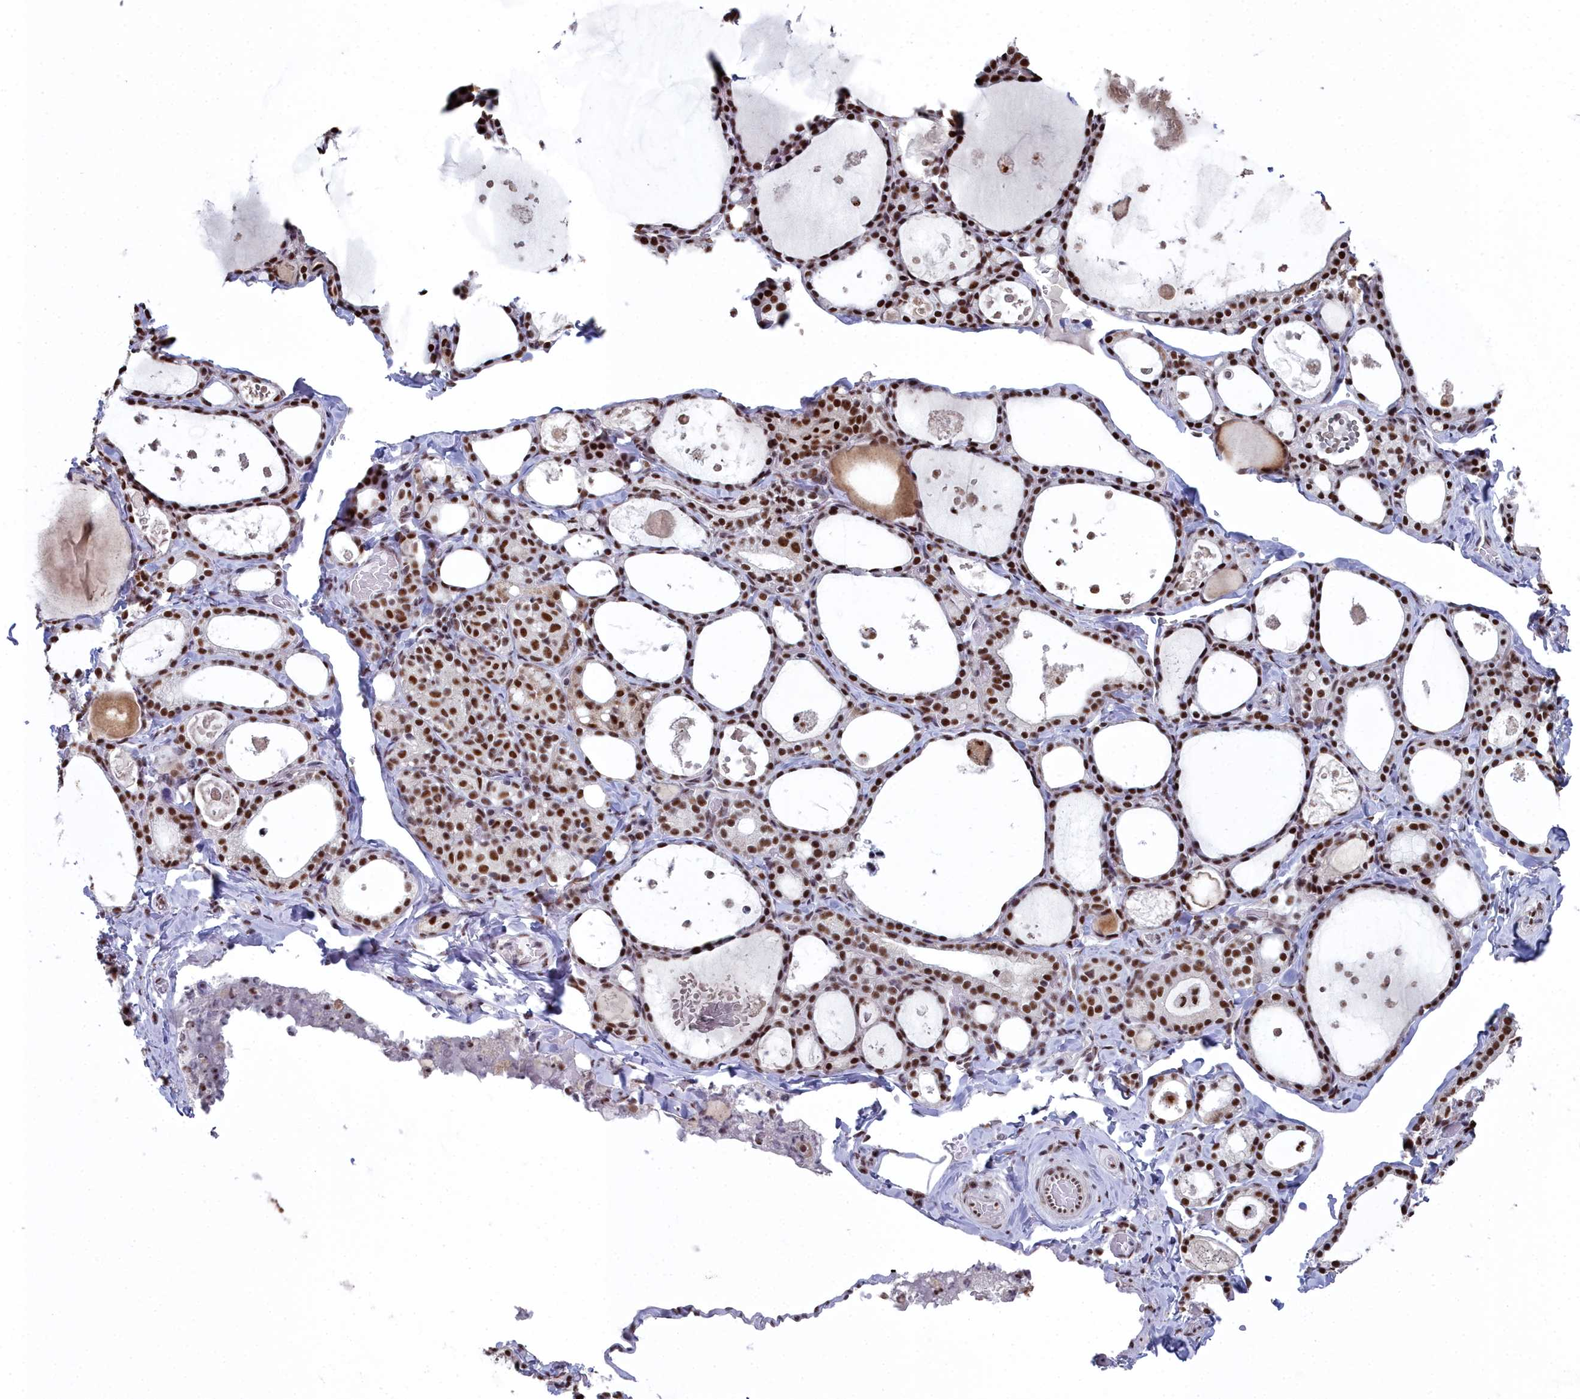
{"staining": {"intensity": "strong", "quantity": ">75%", "location": "nuclear"}, "tissue": "thyroid gland", "cell_type": "Glandular cells", "image_type": "normal", "snomed": [{"axis": "morphology", "description": "Normal tissue, NOS"}, {"axis": "topography", "description": "Thyroid gland"}], "caption": "A brown stain shows strong nuclear staining of a protein in glandular cells of unremarkable thyroid gland.", "gene": "SF3B3", "patient": {"sex": "male", "age": 56}}